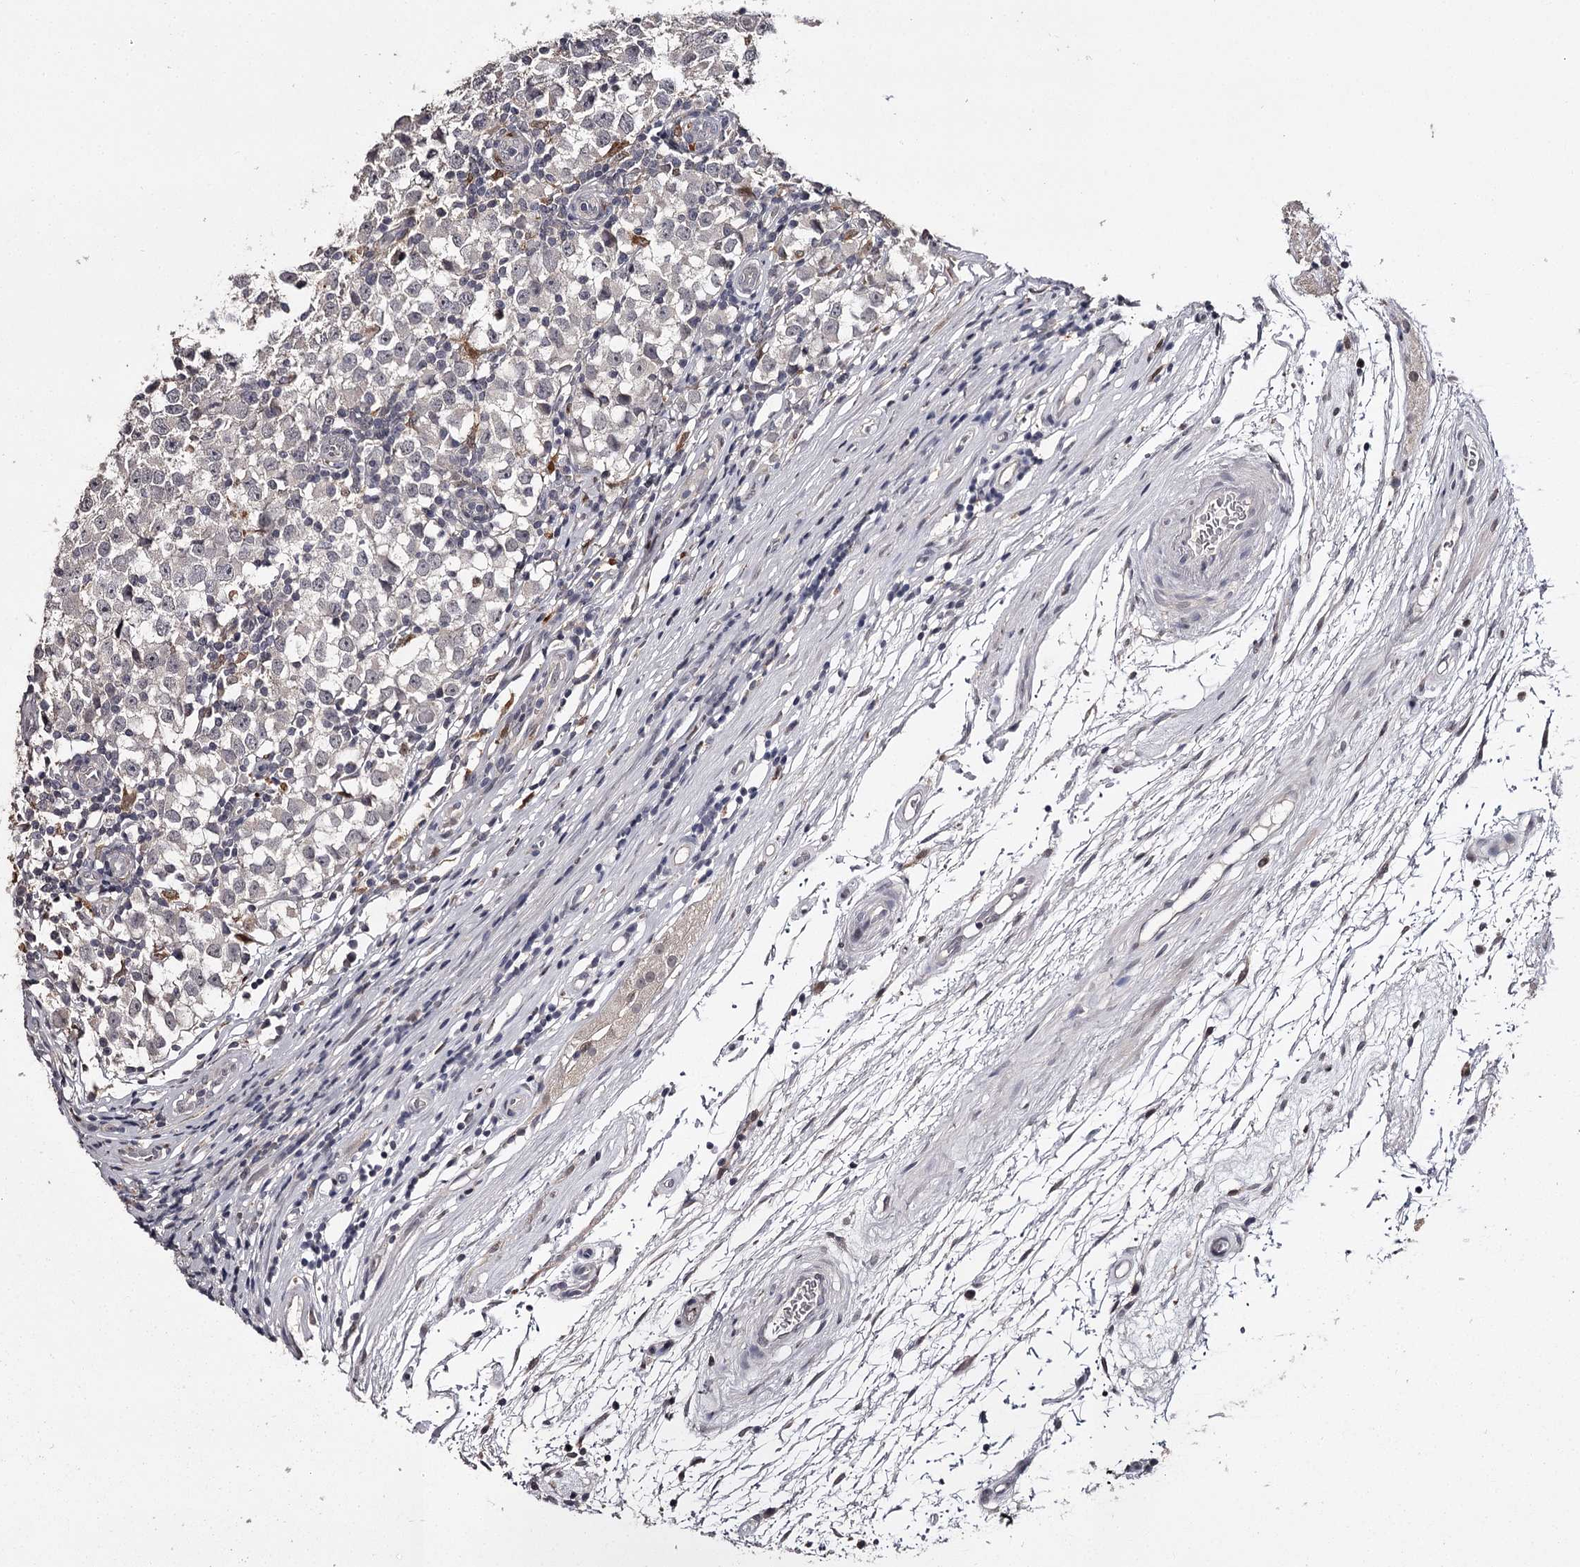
{"staining": {"intensity": "negative", "quantity": "none", "location": "none"}, "tissue": "testis cancer", "cell_type": "Tumor cells", "image_type": "cancer", "snomed": [{"axis": "morphology", "description": "Seminoma, NOS"}, {"axis": "topography", "description": "Testis"}], "caption": "Testis seminoma stained for a protein using immunohistochemistry shows no staining tumor cells.", "gene": "SLC32A1", "patient": {"sex": "male", "age": 65}}